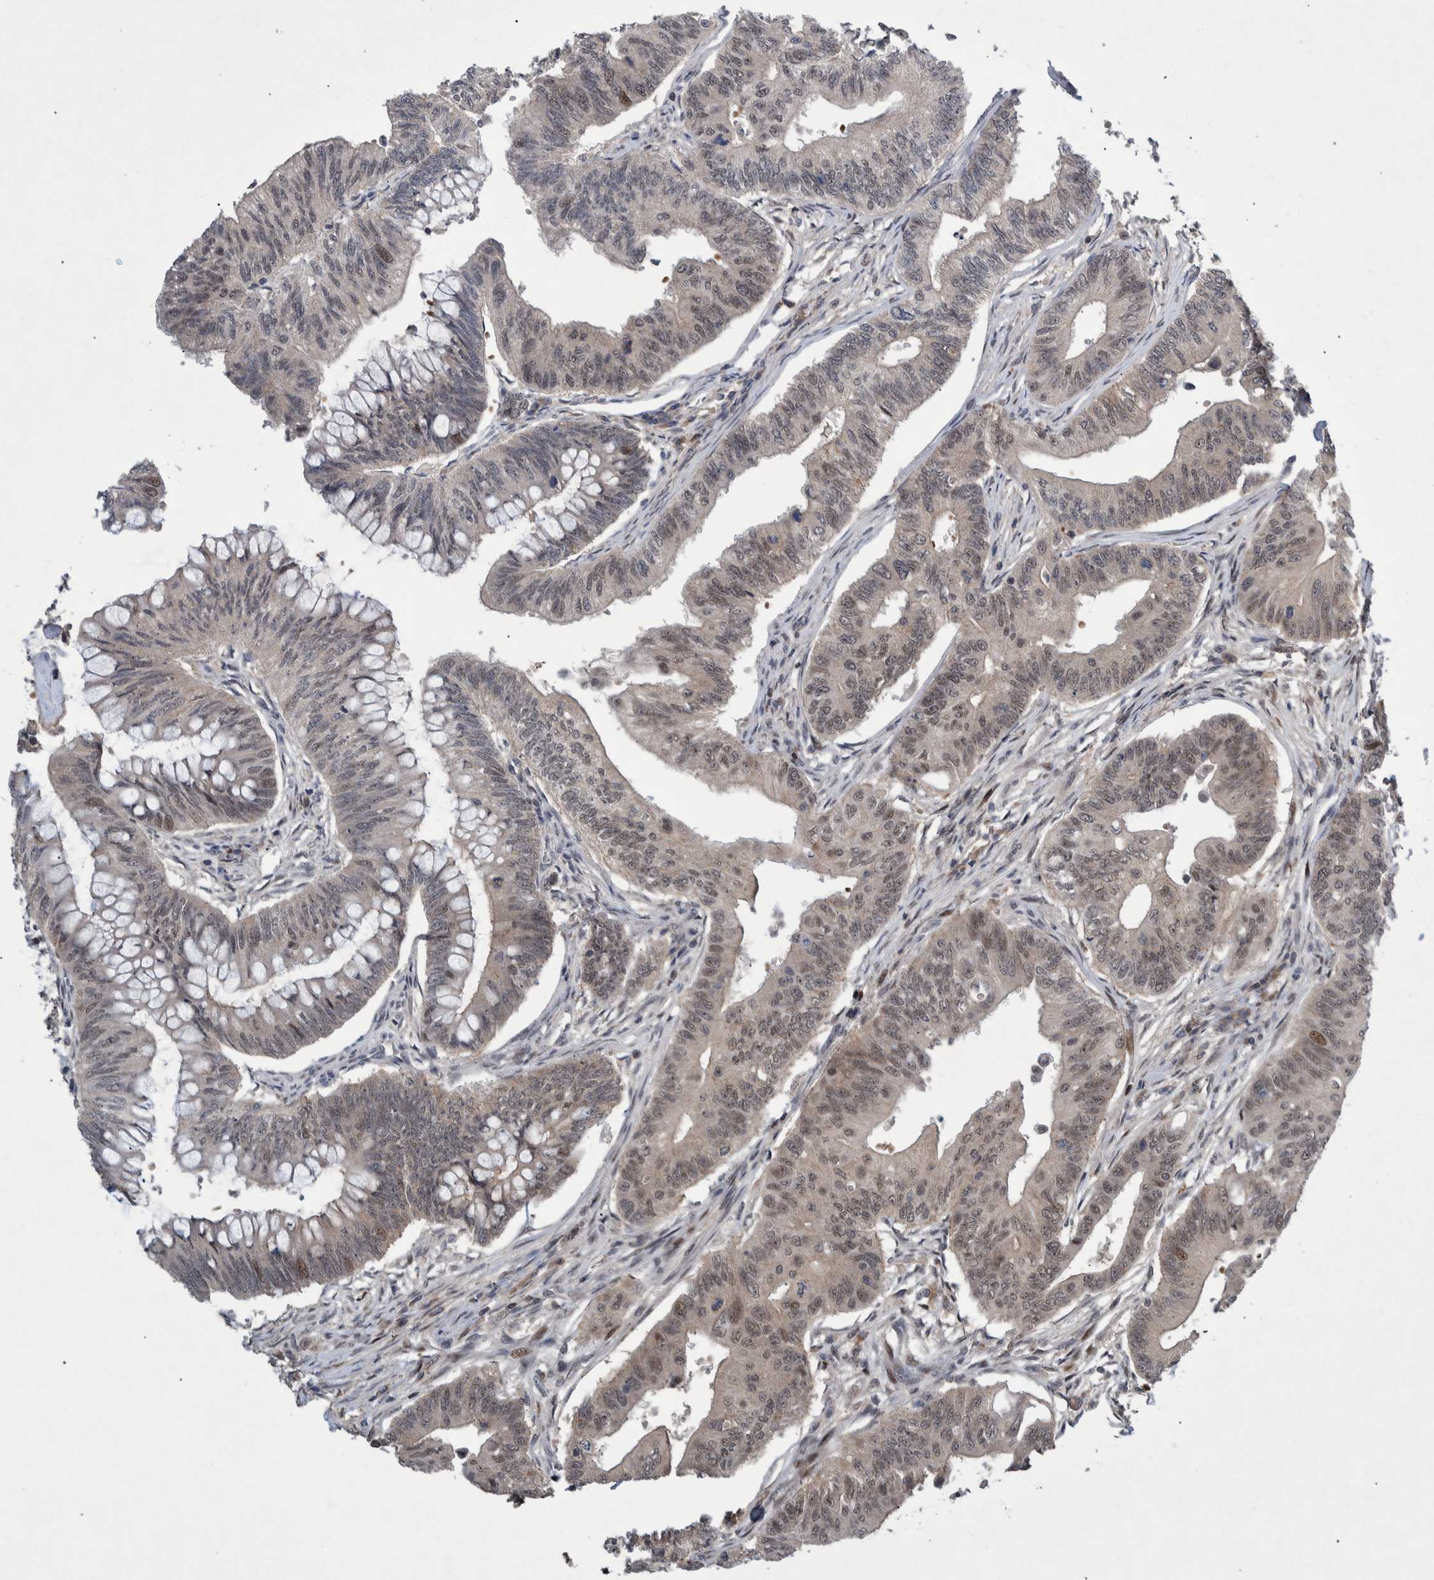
{"staining": {"intensity": "weak", "quantity": ">75%", "location": "cytoplasmic/membranous,nuclear"}, "tissue": "colorectal cancer", "cell_type": "Tumor cells", "image_type": "cancer", "snomed": [{"axis": "morphology", "description": "Adenoma, NOS"}, {"axis": "morphology", "description": "Adenocarcinoma, NOS"}, {"axis": "topography", "description": "Colon"}], "caption": "DAB (3,3'-diaminobenzidine) immunohistochemical staining of adenocarcinoma (colorectal) reveals weak cytoplasmic/membranous and nuclear protein expression in approximately >75% of tumor cells. (Stains: DAB in brown, nuclei in blue, Microscopy: brightfield microscopy at high magnification).", "gene": "ESRP1", "patient": {"sex": "male", "age": 79}}